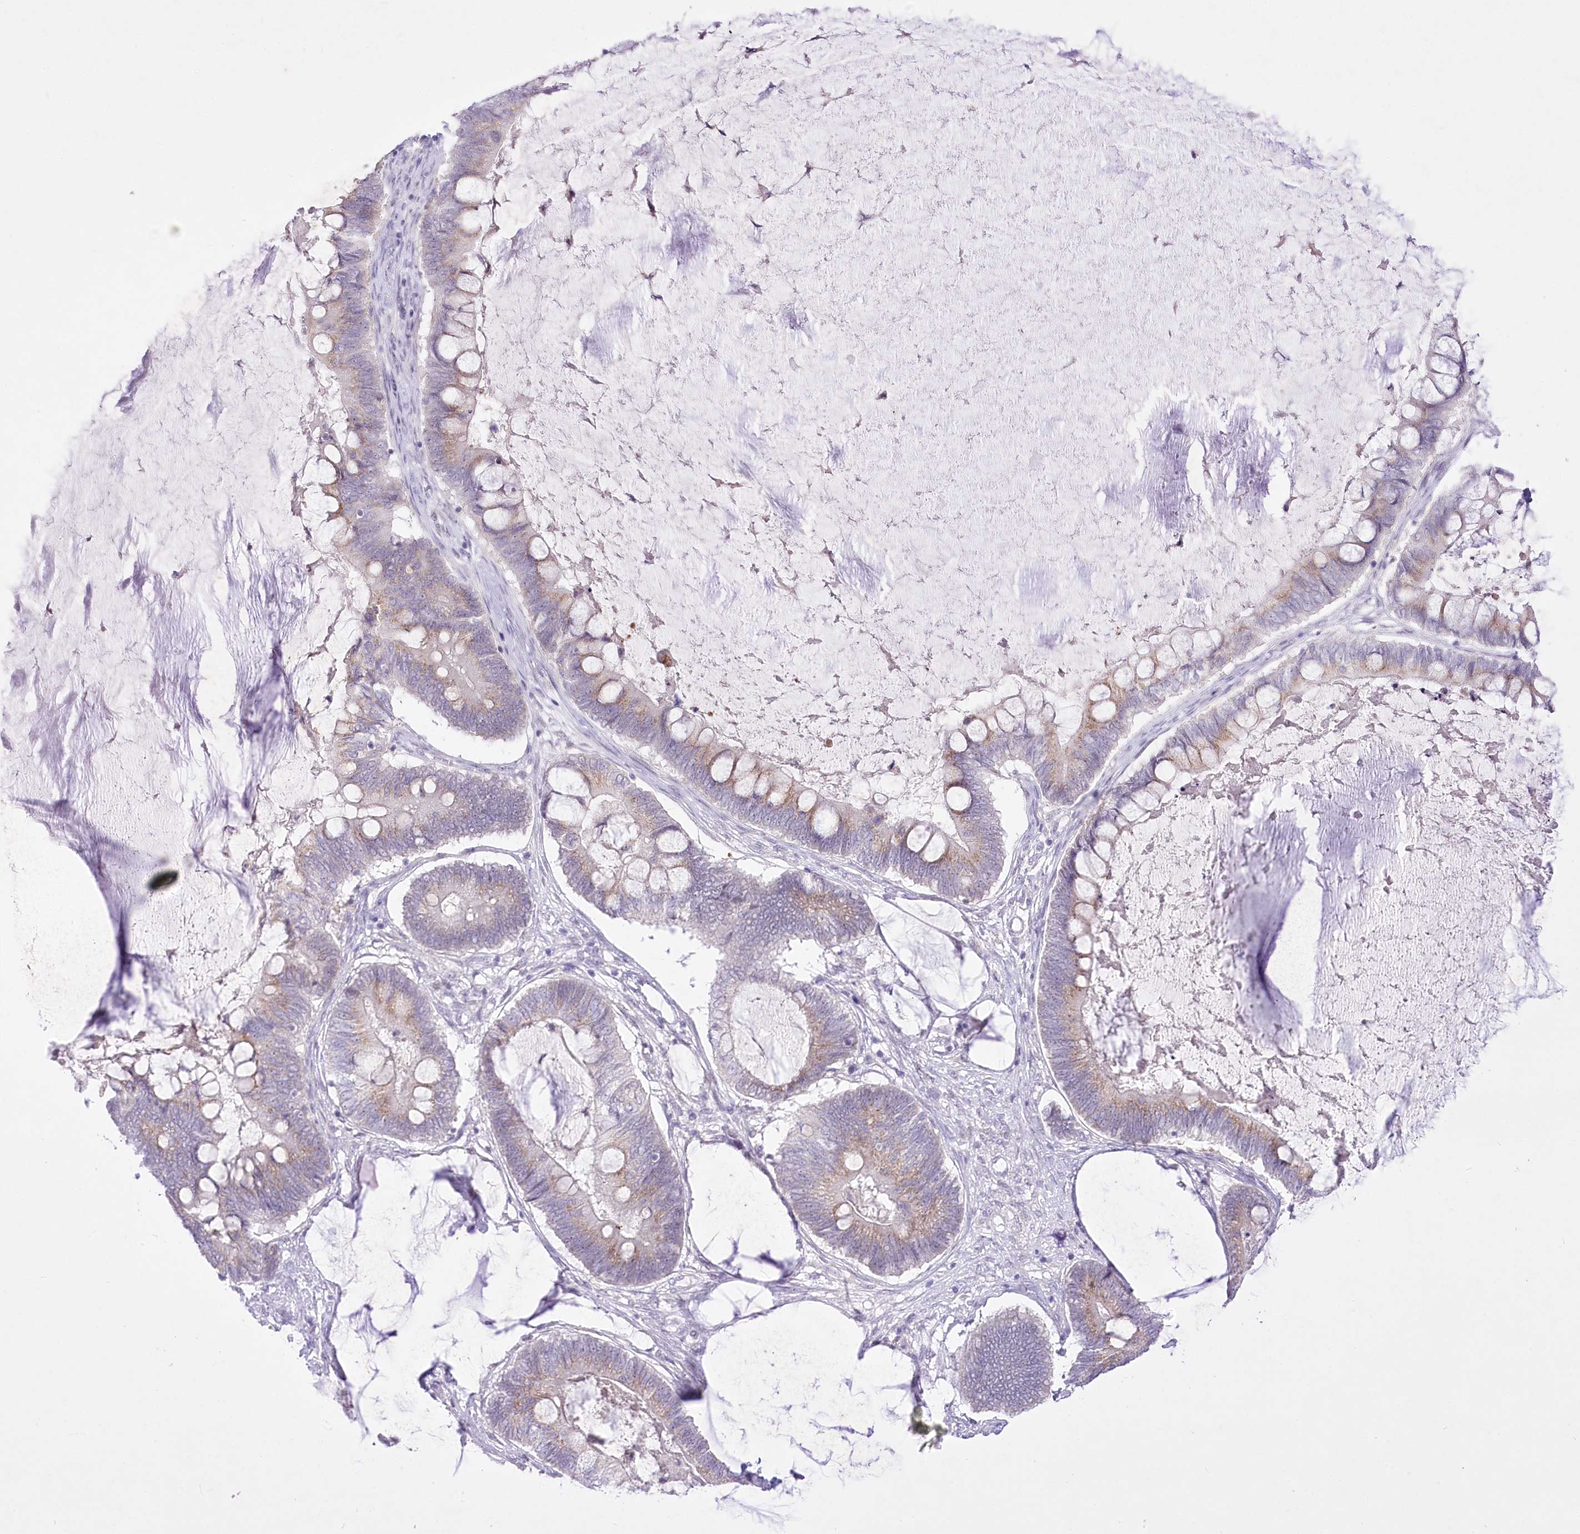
{"staining": {"intensity": "weak", "quantity": "<25%", "location": "cytoplasmic/membranous"}, "tissue": "ovarian cancer", "cell_type": "Tumor cells", "image_type": "cancer", "snomed": [{"axis": "morphology", "description": "Cystadenocarcinoma, mucinous, NOS"}, {"axis": "topography", "description": "Ovary"}], "caption": "Tumor cells show no significant expression in ovarian cancer.", "gene": "BEND7", "patient": {"sex": "female", "age": 61}}